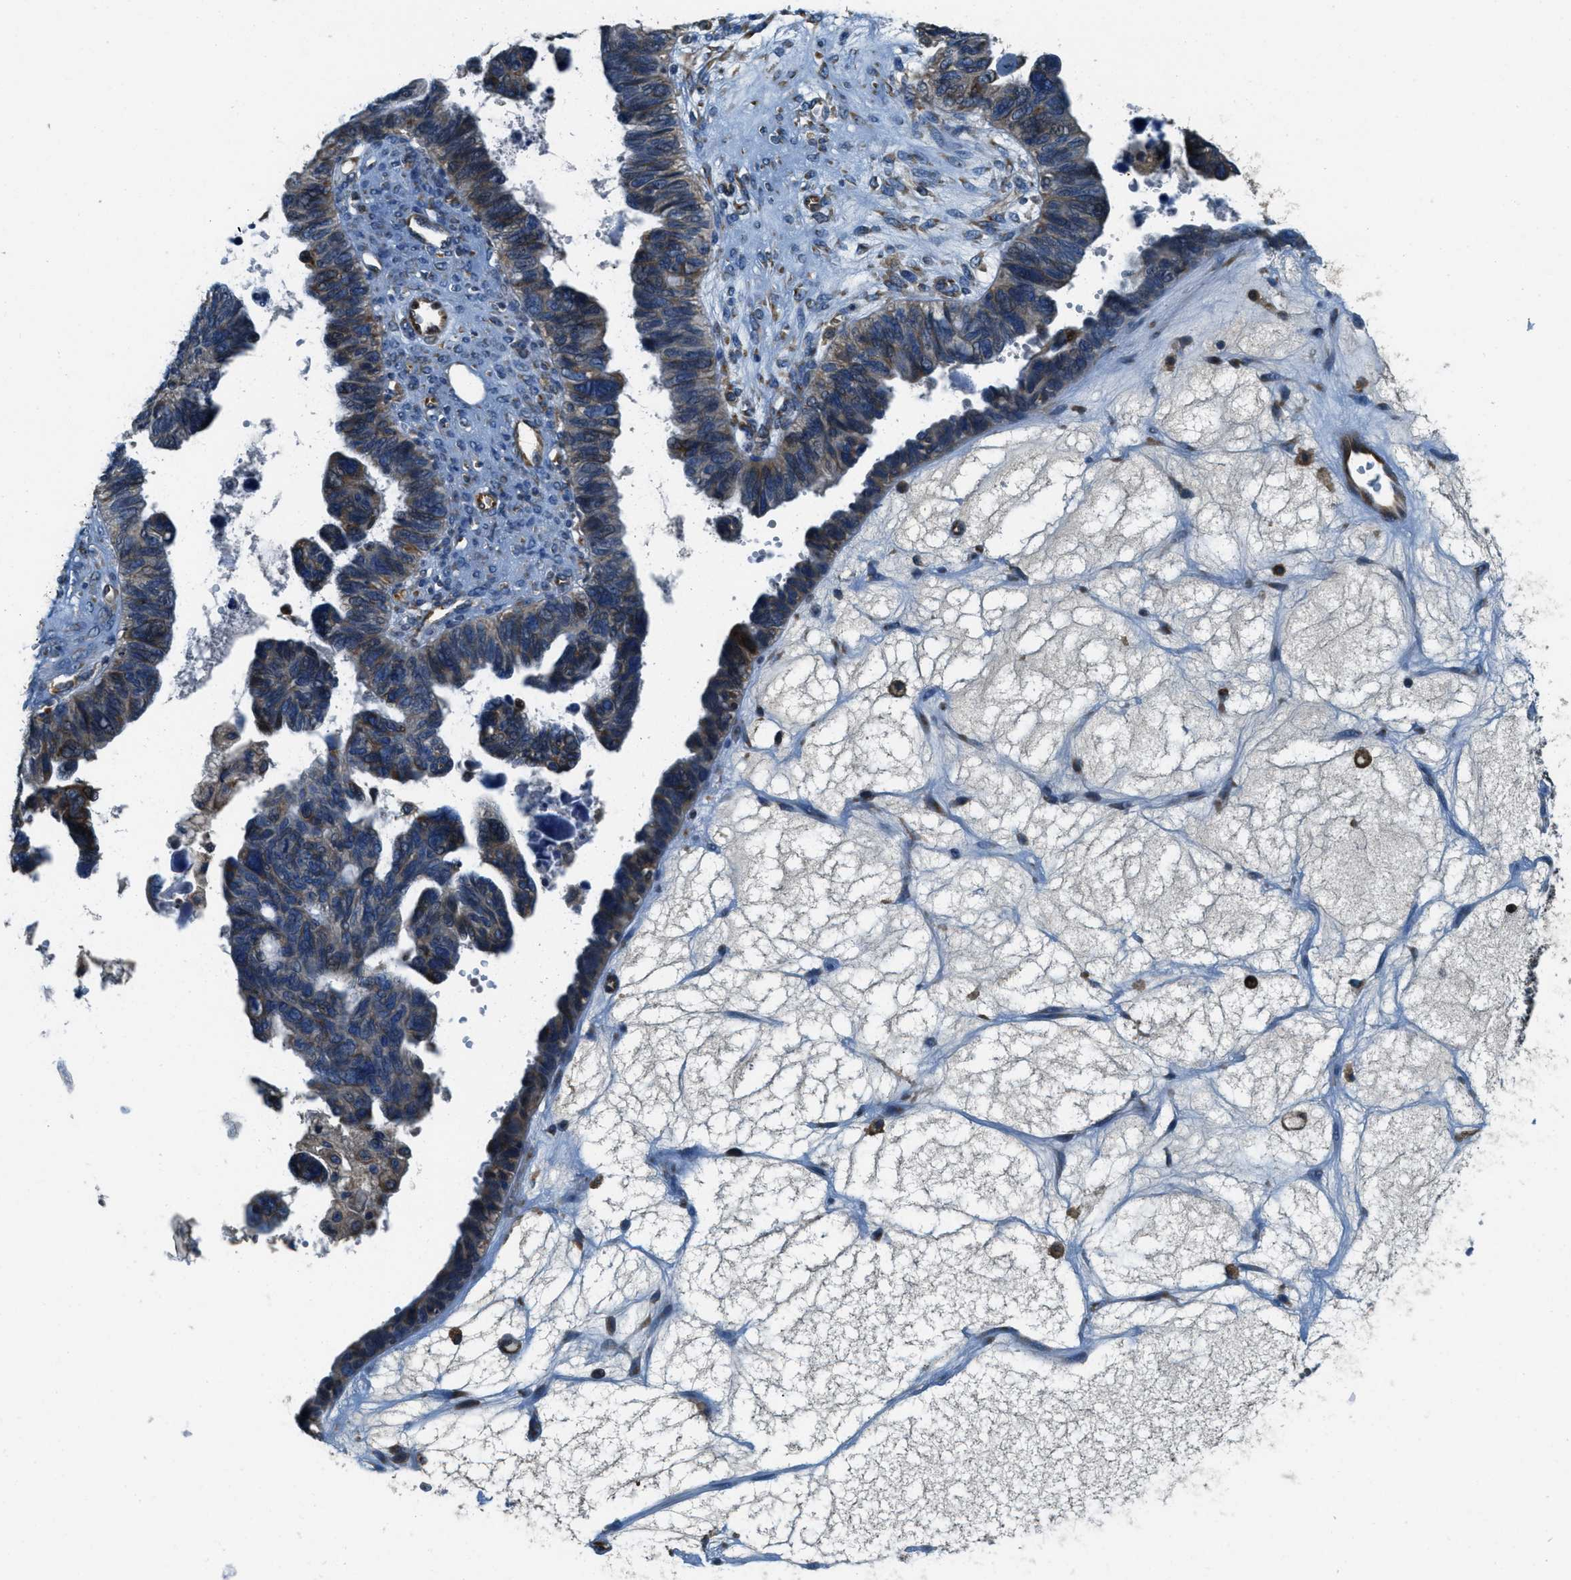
{"staining": {"intensity": "weak", "quantity": "<25%", "location": "cytoplasmic/membranous"}, "tissue": "ovarian cancer", "cell_type": "Tumor cells", "image_type": "cancer", "snomed": [{"axis": "morphology", "description": "Cystadenocarcinoma, serous, NOS"}, {"axis": "topography", "description": "Ovary"}], "caption": "DAB (3,3'-diaminobenzidine) immunohistochemical staining of ovarian cancer exhibits no significant staining in tumor cells.", "gene": "GIMAP8", "patient": {"sex": "female", "age": 79}}